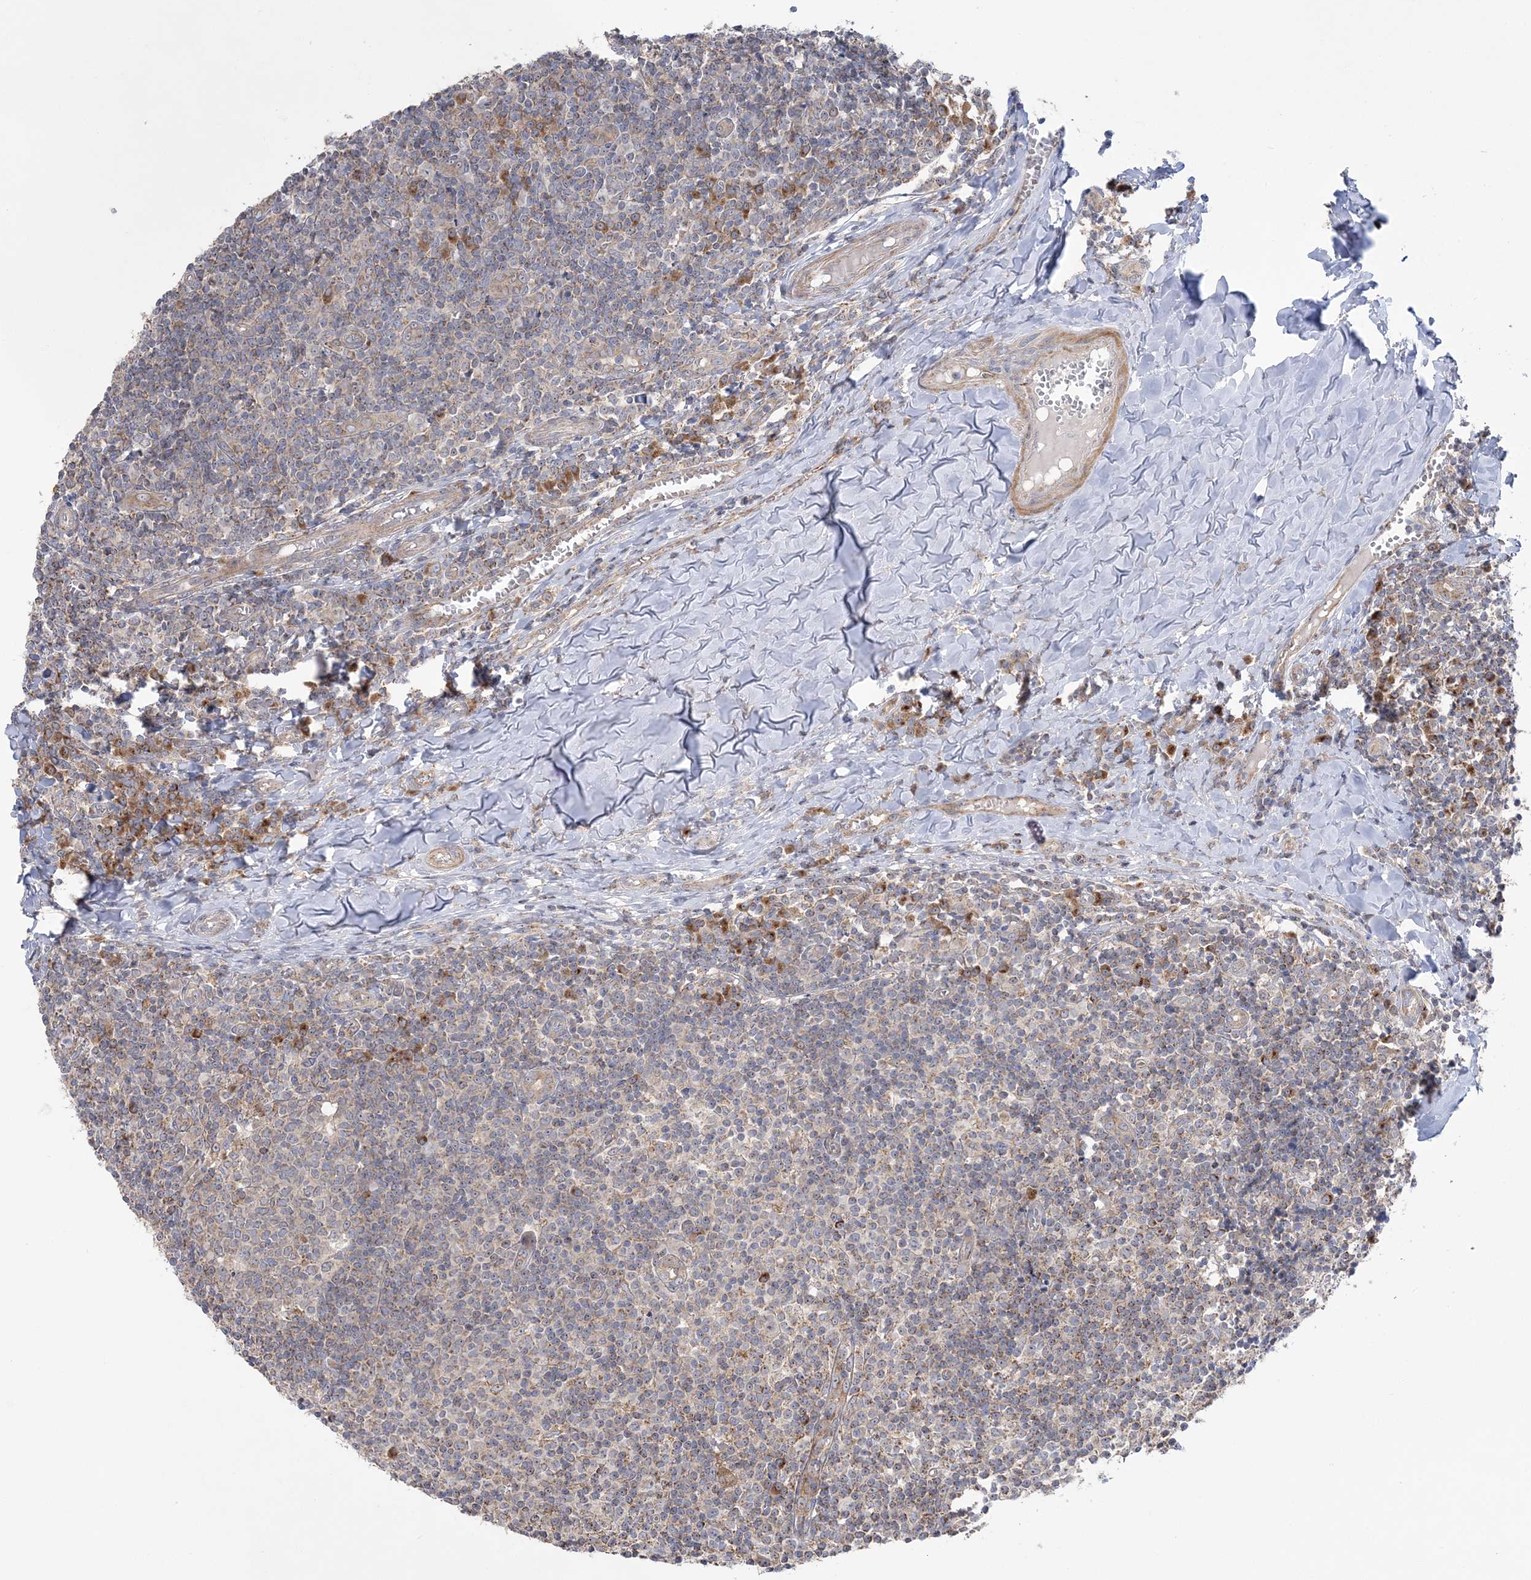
{"staining": {"intensity": "moderate", "quantity": "<25%", "location": "cytoplasmic/membranous"}, "tissue": "tonsil", "cell_type": "Germinal center cells", "image_type": "normal", "snomed": [{"axis": "morphology", "description": "Normal tissue, NOS"}, {"axis": "topography", "description": "Tonsil"}], "caption": "DAB immunohistochemical staining of unremarkable tonsil exhibits moderate cytoplasmic/membranous protein expression in about <25% of germinal center cells.", "gene": "MMADHC", "patient": {"sex": "female", "age": 19}}